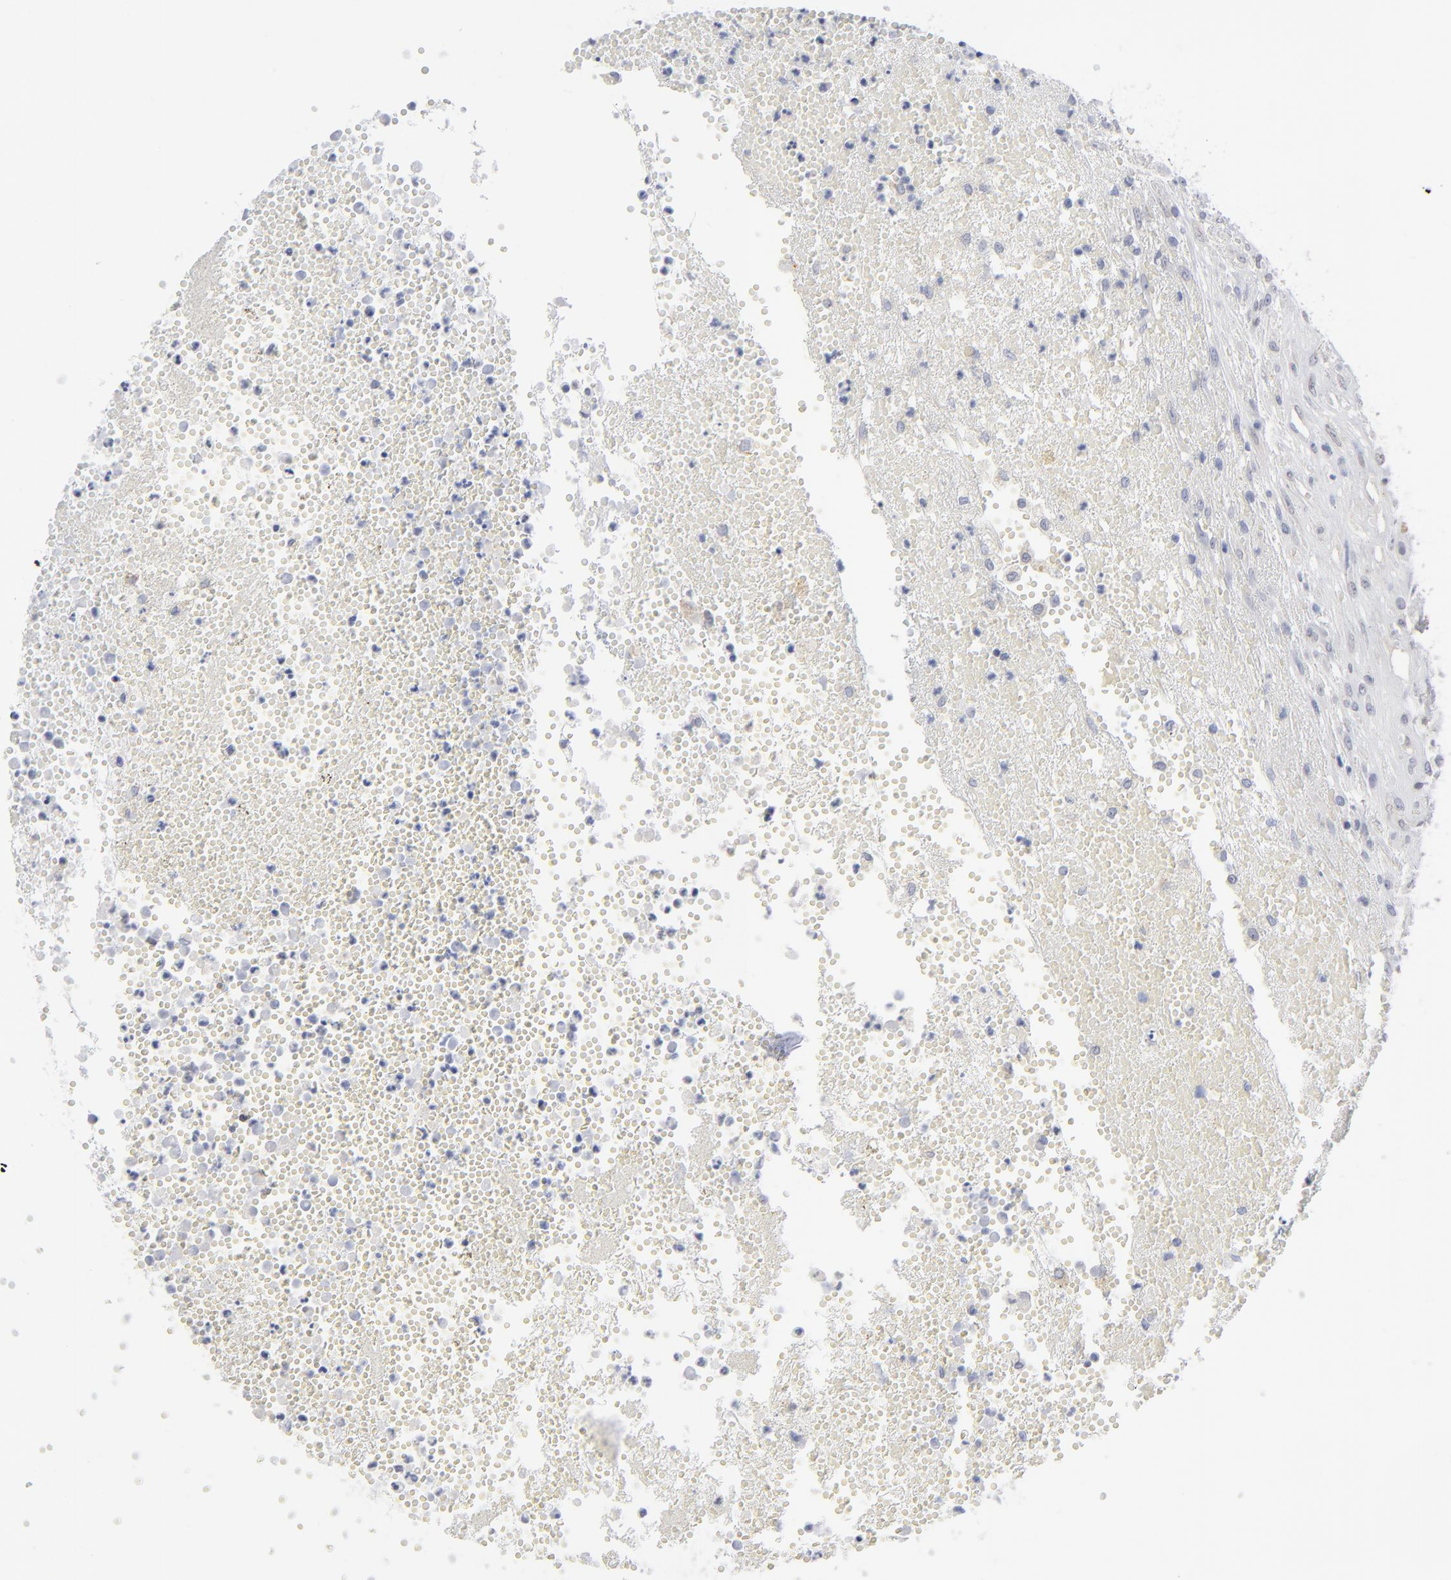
{"staining": {"intensity": "negative", "quantity": "none", "location": "none"}, "tissue": "glioma", "cell_type": "Tumor cells", "image_type": "cancer", "snomed": [{"axis": "morphology", "description": "Glioma, malignant, High grade"}, {"axis": "topography", "description": "Brain"}], "caption": "IHC image of human malignant glioma (high-grade) stained for a protein (brown), which shows no expression in tumor cells. (Stains: DAB (3,3'-diaminobenzidine) immunohistochemistry with hematoxylin counter stain, Microscopy: brightfield microscopy at high magnification).", "gene": "NUP88", "patient": {"sex": "male", "age": 66}}